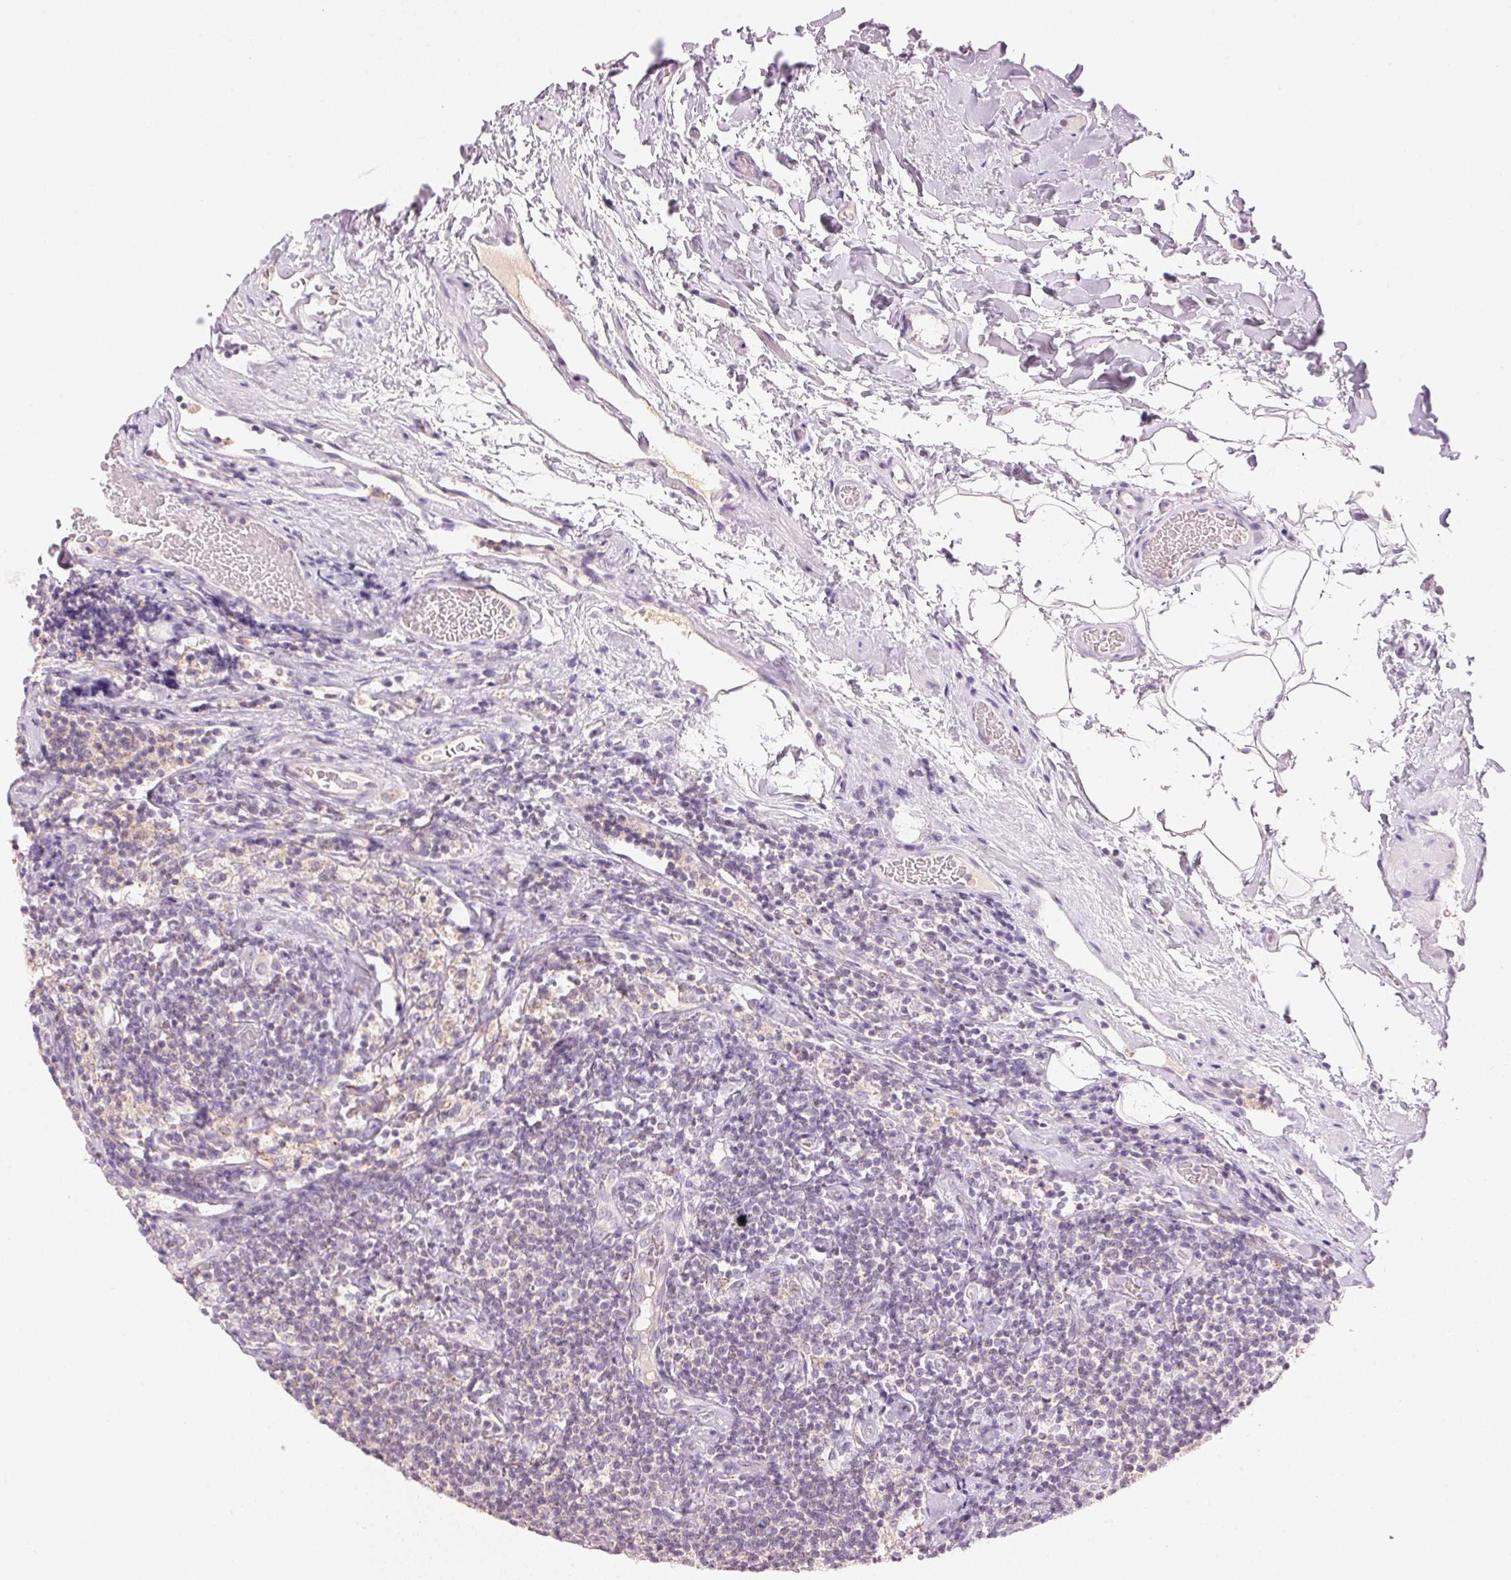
{"staining": {"intensity": "negative", "quantity": "none", "location": "none"}, "tissue": "lymphoma", "cell_type": "Tumor cells", "image_type": "cancer", "snomed": [{"axis": "morphology", "description": "Malignant lymphoma, non-Hodgkin's type, Low grade"}, {"axis": "topography", "description": "Lymph node"}], "caption": "The histopathology image displays no staining of tumor cells in lymphoma.", "gene": "HOXB13", "patient": {"sex": "male", "age": 81}}